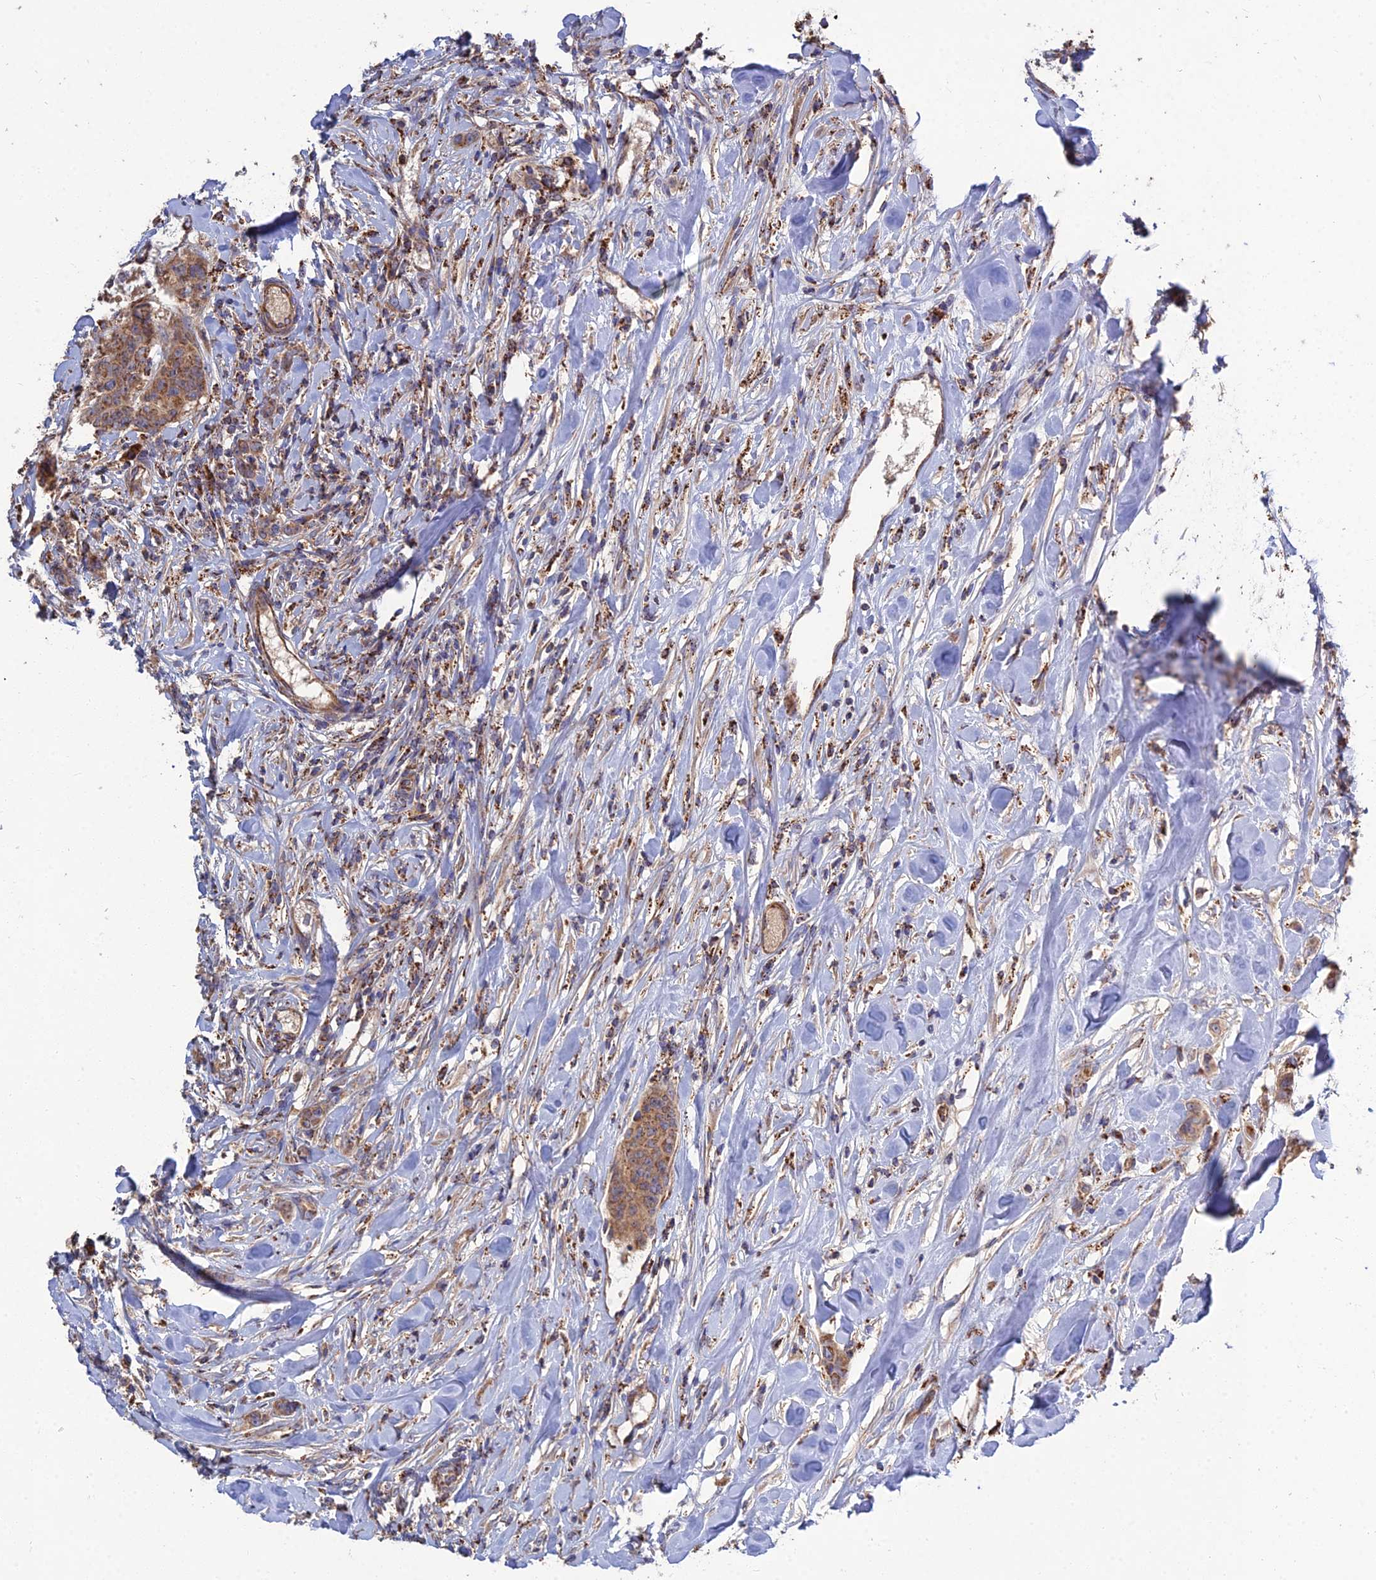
{"staining": {"intensity": "moderate", "quantity": ">75%", "location": "cytoplasmic/membranous"}, "tissue": "breast cancer", "cell_type": "Tumor cells", "image_type": "cancer", "snomed": [{"axis": "morphology", "description": "Duct carcinoma"}, {"axis": "topography", "description": "Breast"}], "caption": "Immunohistochemistry (IHC) photomicrograph of human intraductal carcinoma (breast) stained for a protein (brown), which shows medium levels of moderate cytoplasmic/membranous expression in approximately >75% of tumor cells.", "gene": "RIC8B", "patient": {"sex": "female", "age": 40}}